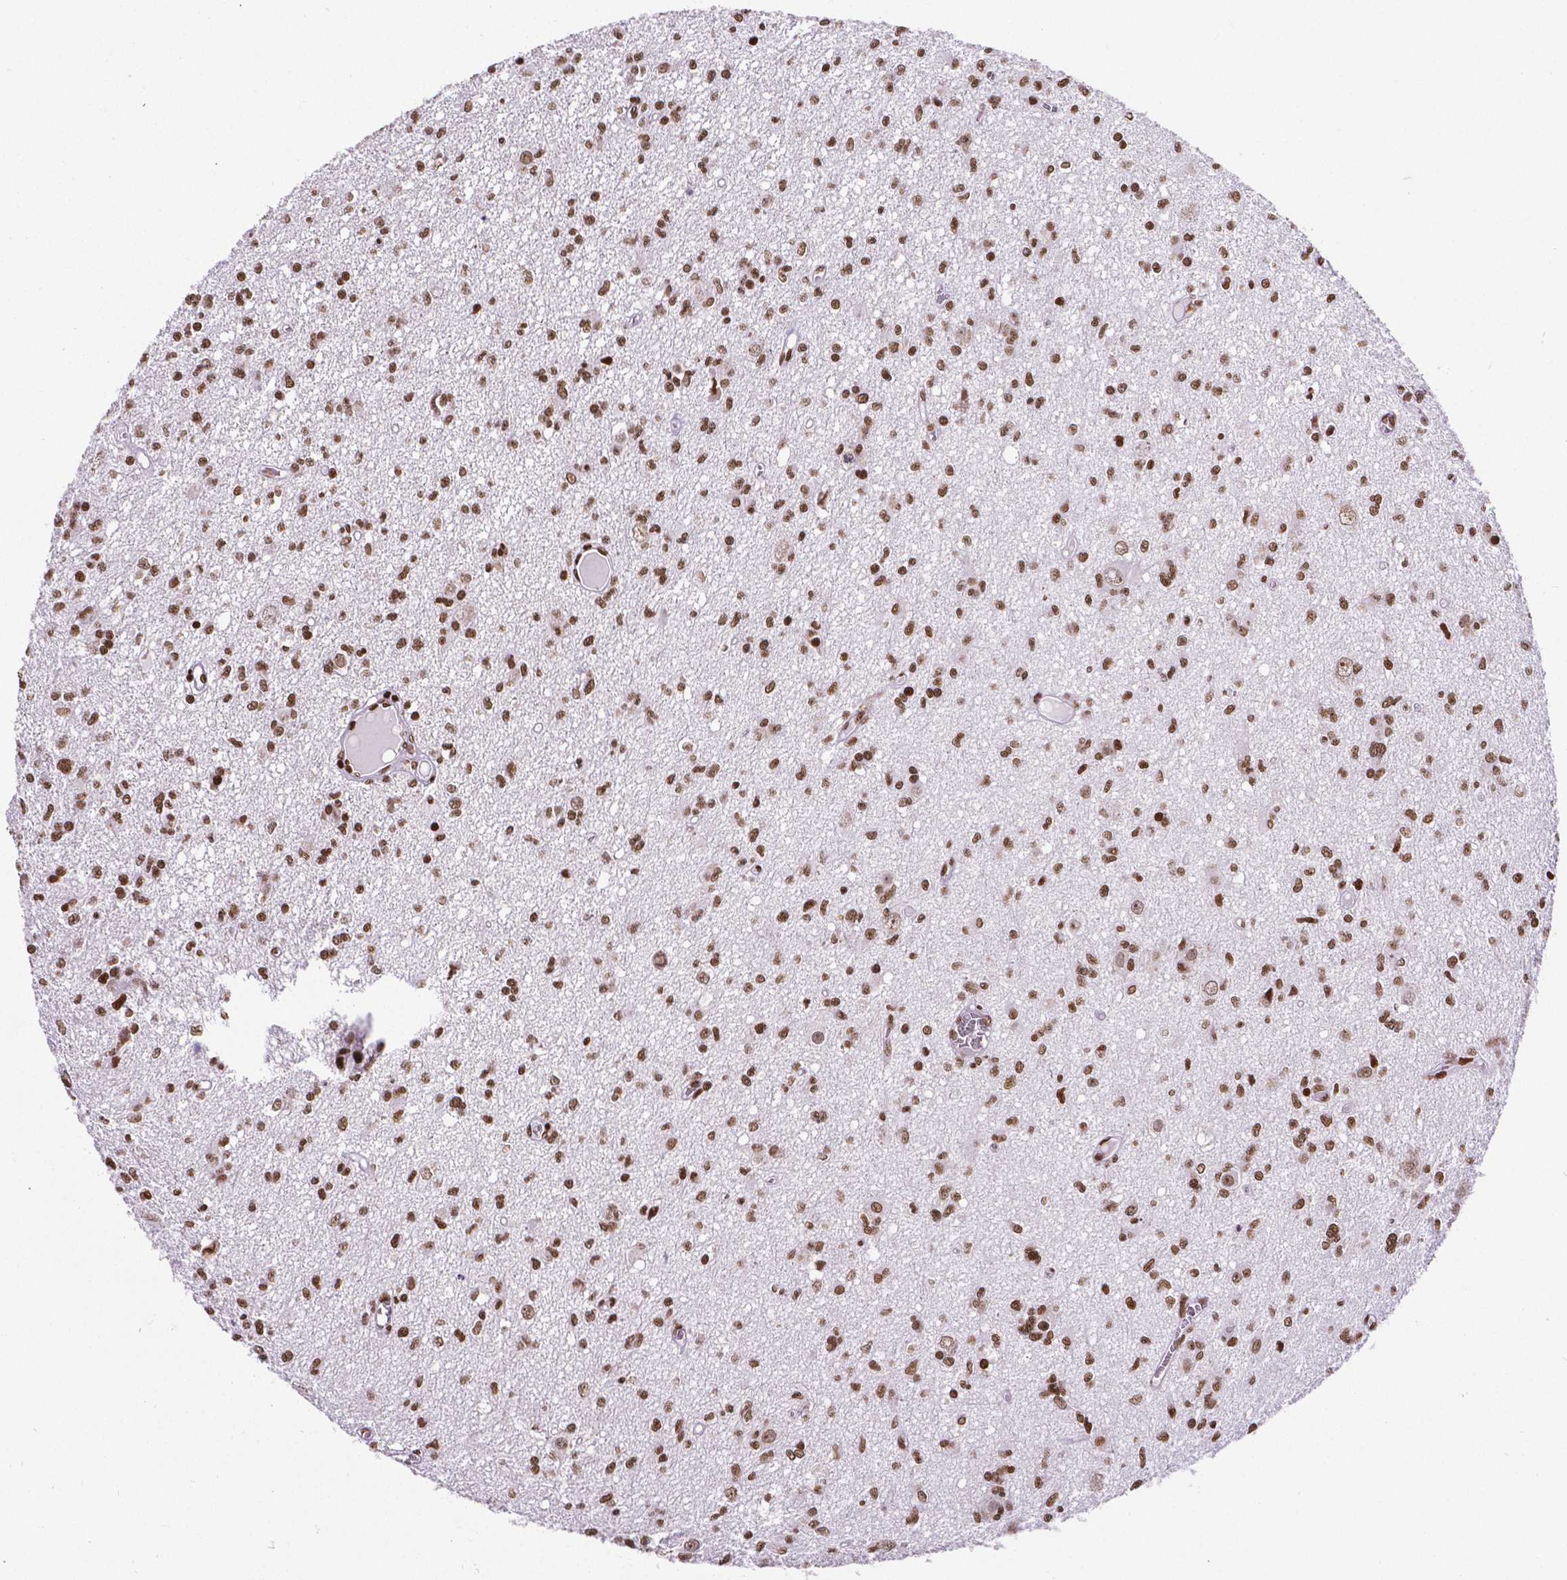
{"staining": {"intensity": "strong", "quantity": ">75%", "location": "nuclear"}, "tissue": "glioma", "cell_type": "Tumor cells", "image_type": "cancer", "snomed": [{"axis": "morphology", "description": "Glioma, malignant, Low grade"}, {"axis": "topography", "description": "Brain"}], "caption": "Immunohistochemistry (IHC) staining of glioma, which reveals high levels of strong nuclear expression in about >75% of tumor cells indicating strong nuclear protein expression. The staining was performed using DAB (brown) for protein detection and nuclei were counterstained in hematoxylin (blue).", "gene": "CTCF", "patient": {"sex": "male", "age": 64}}